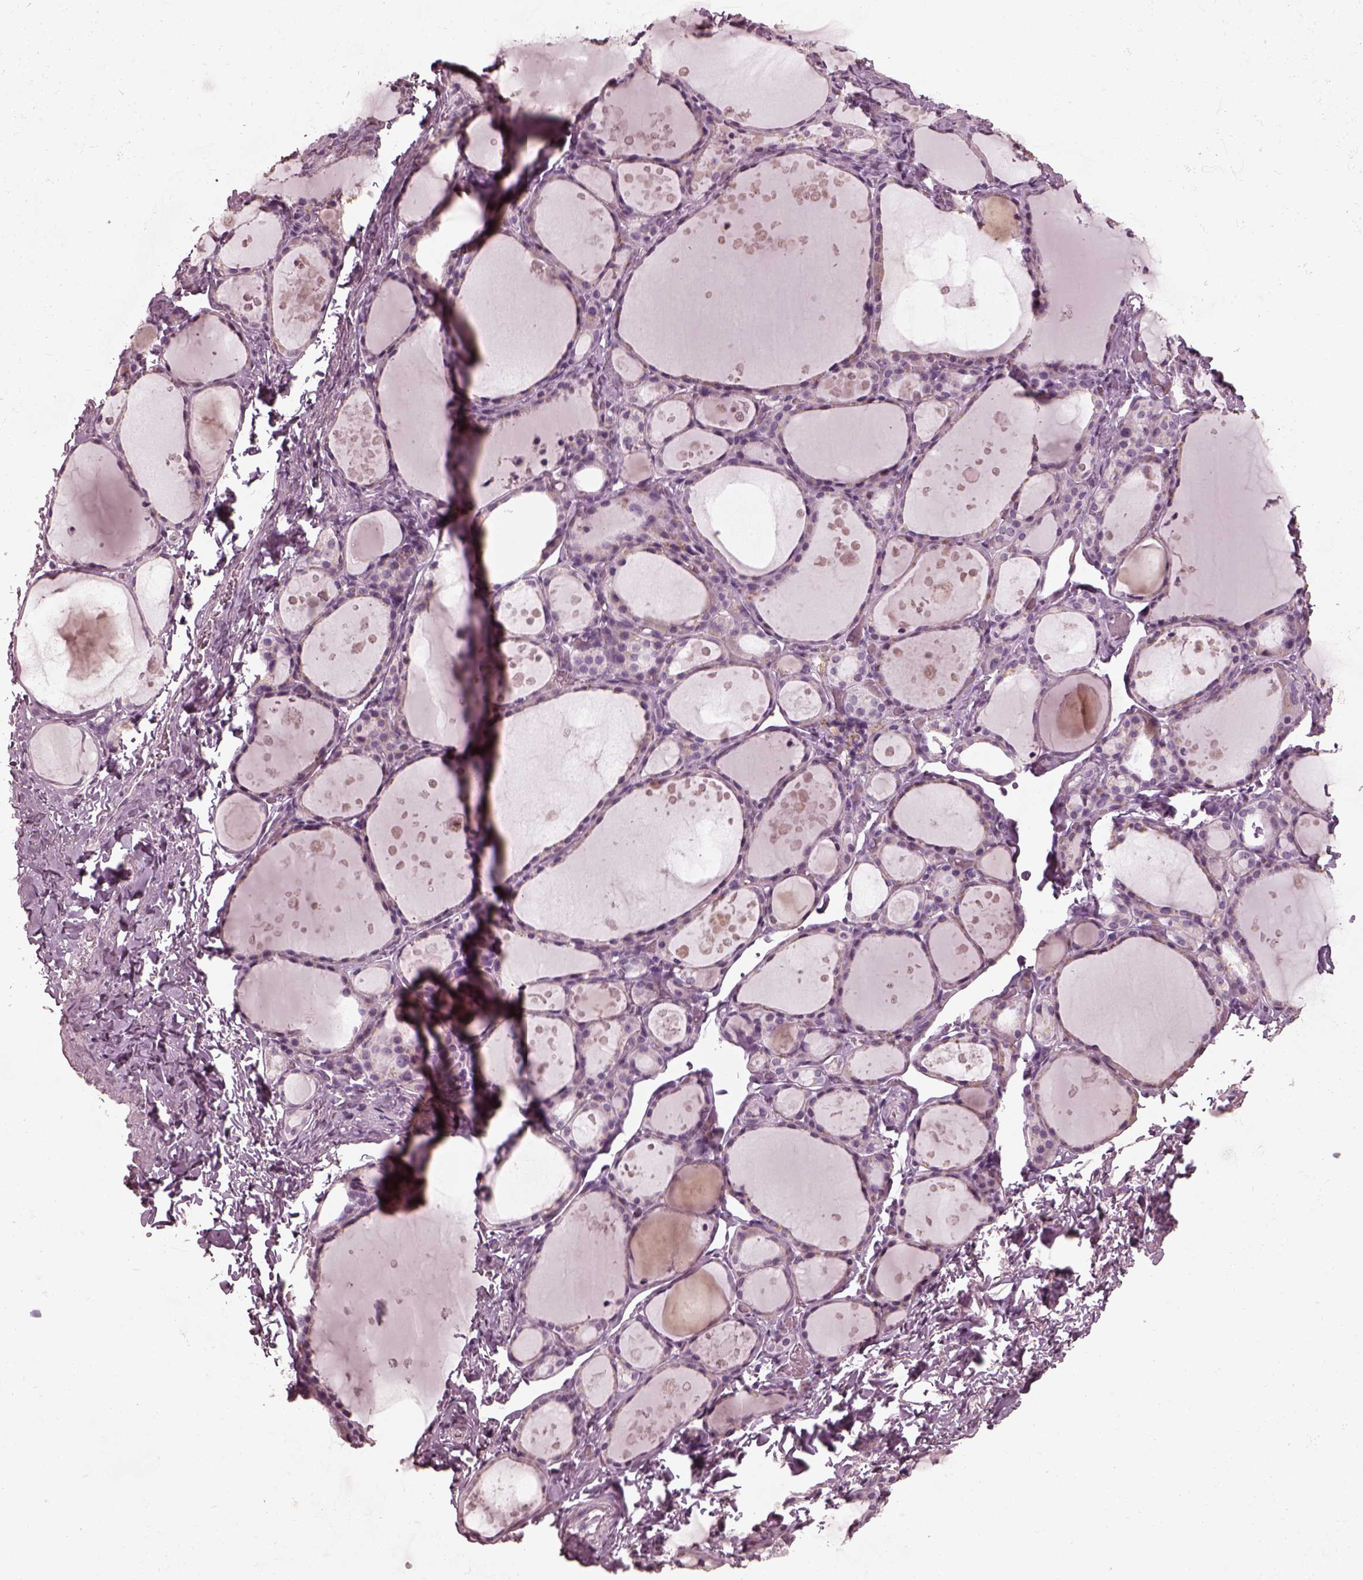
{"staining": {"intensity": "negative", "quantity": "none", "location": "none"}, "tissue": "thyroid gland", "cell_type": "Glandular cells", "image_type": "normal", "snomed": [{"axis": "morphology", "description": "Normal tissue, NOS"}, {"axis": "topography", "description": "Thyroid gland"}], "caption": "This is a histopathology image of immunohistochemistry staining of unremarkable thyroid gland, which shows no expression in glandular cells.", "gene": "RCVRN", "patient": {"sex": "male", "age": 68}}